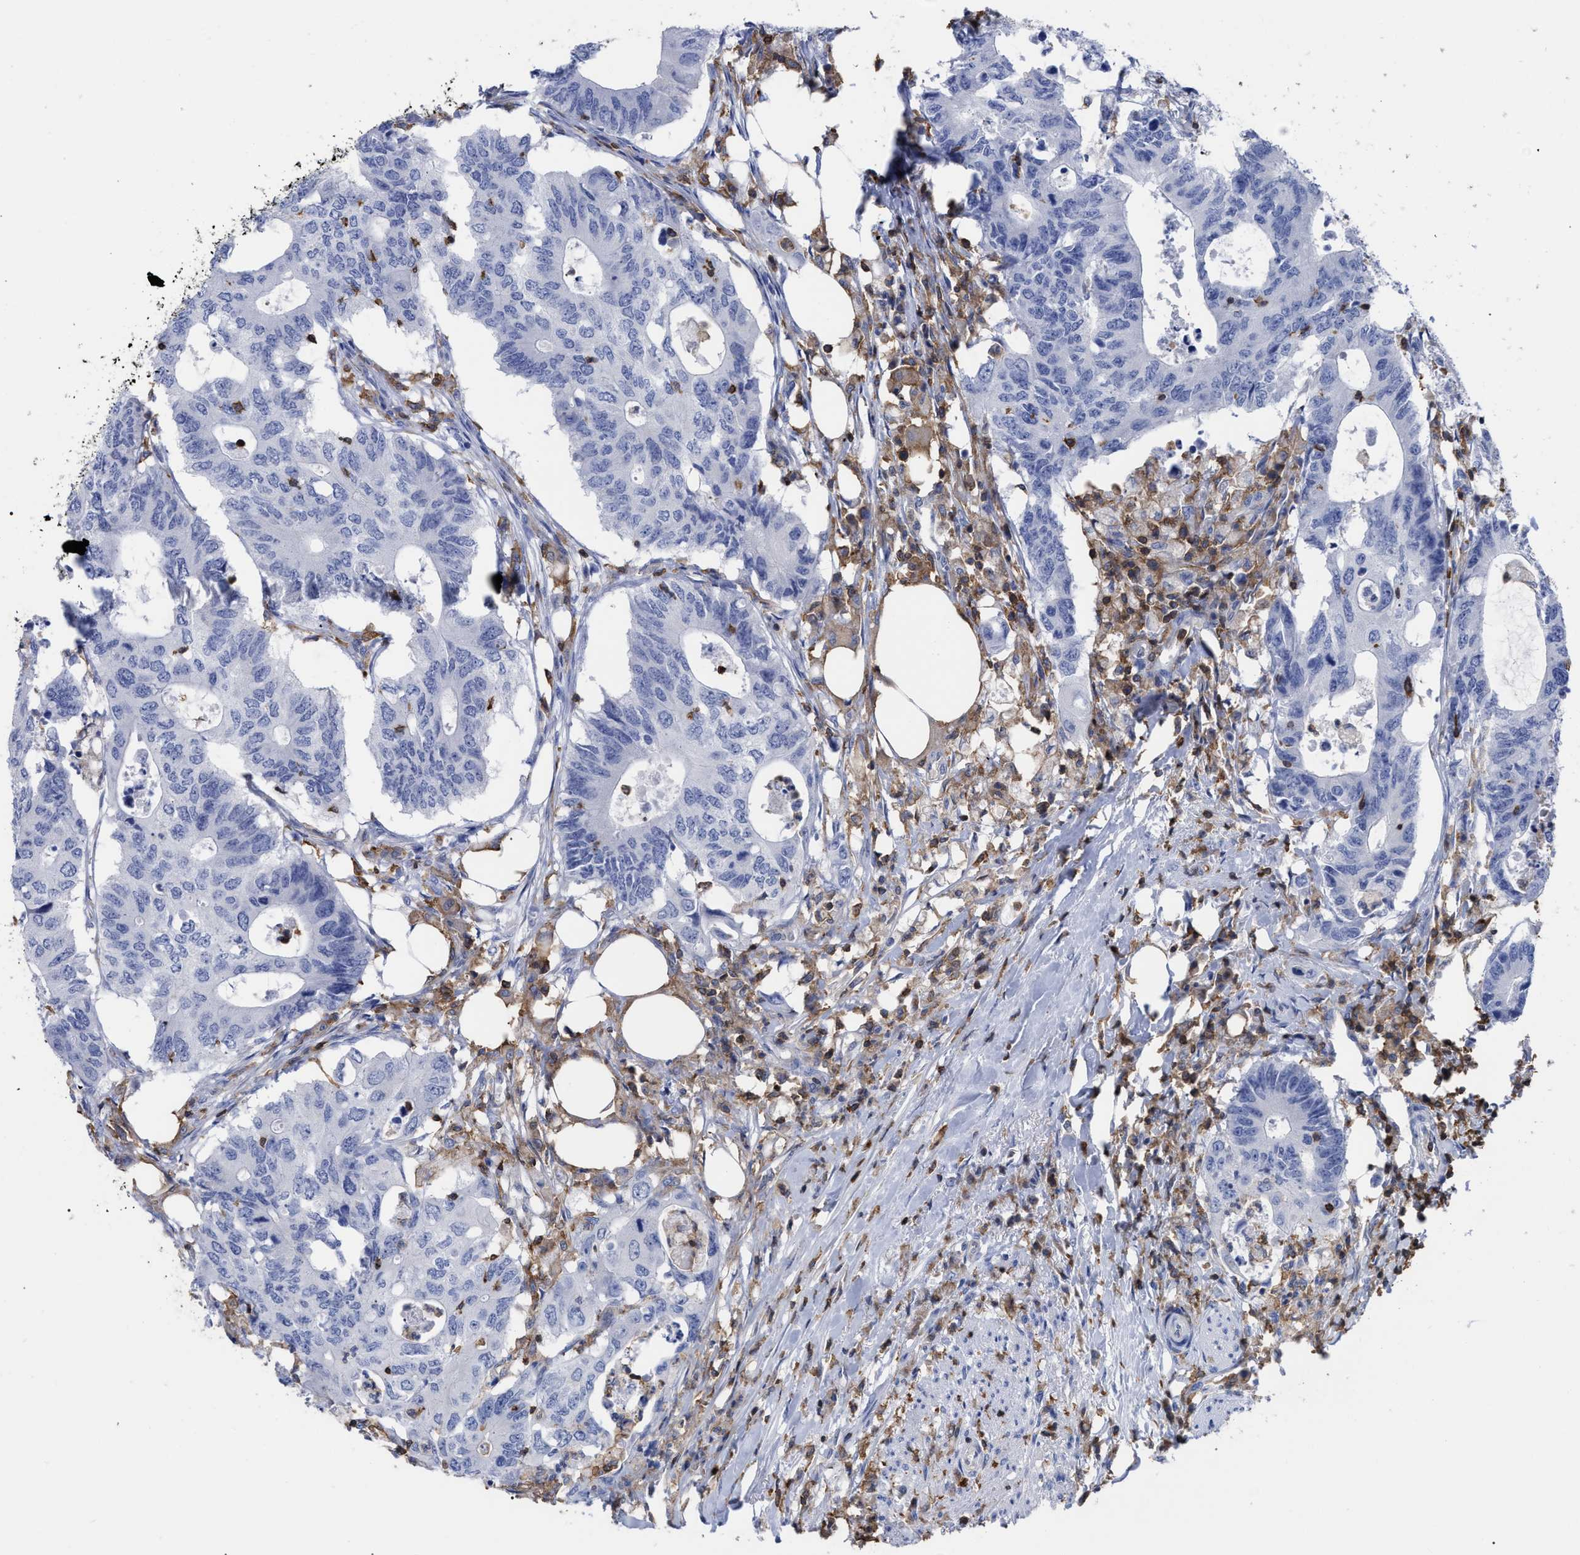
{"staining": {"intensity": "negative", "quantity": "none", "location": "none"}, "tissue": "colorectal cancer", "cell_type": "Tumor cells", "image_type": "cancer", "snomed": [{"axis": "morphology", "description": "Adenocarcinoma, NOS"}, {"axis": "topography", "description": "Colon"}], "caption": "Adenocarcinoma (colorectal) was stained to show a protein in brown. There is no significant expression in tumor cells. (DAB (3,3'-diaminobenzidine) IHC, high magnification).", "gene": "HCLS1", "patient": {"sex": "male", "age": 71}}